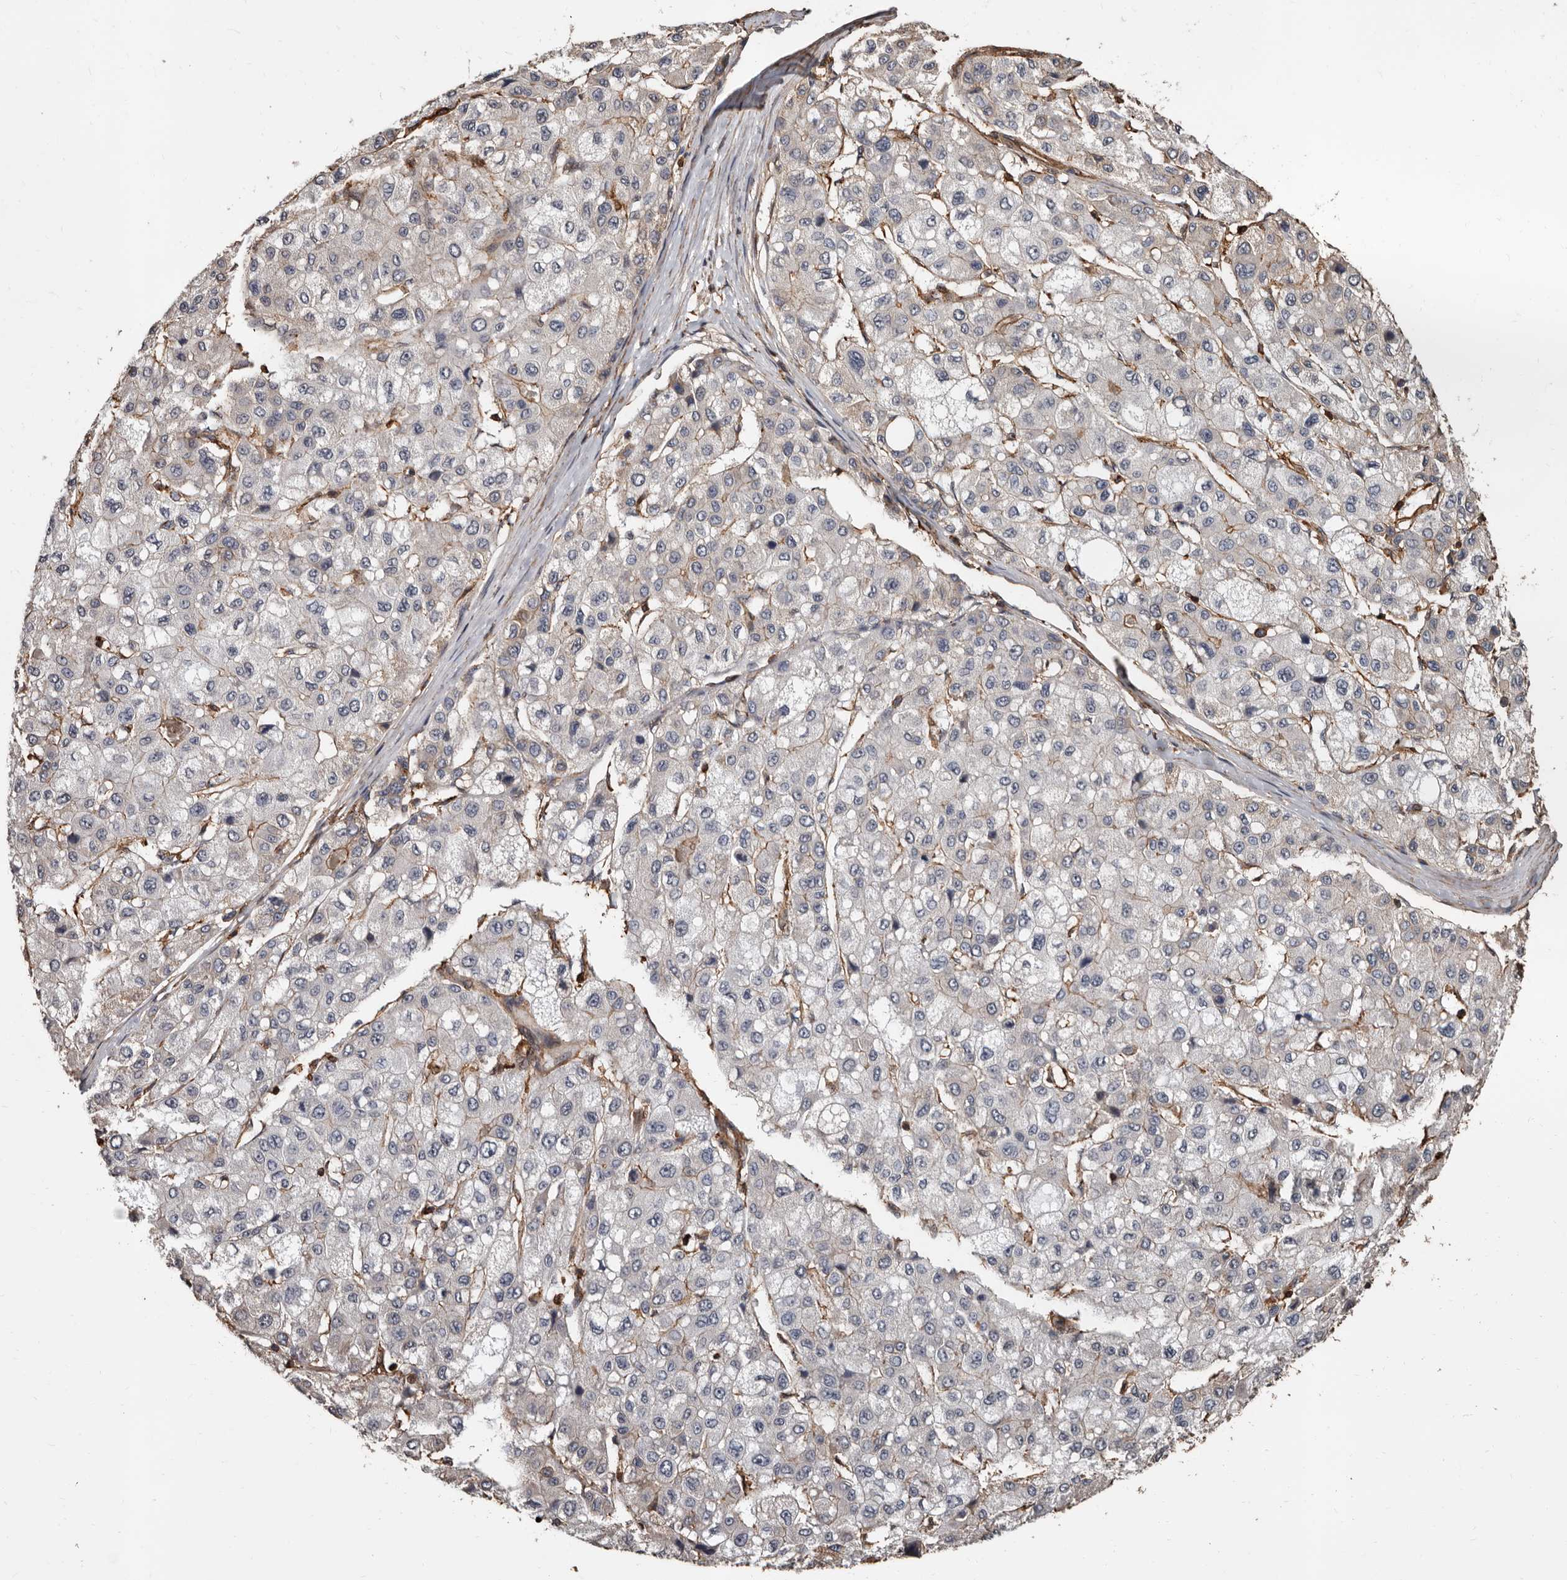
{"staining": {"intensity": "weak", "quantity": "25%-75%", "location": "cytoplasmic/membranous"}, "tissue": "liver cancer", "cell_type": "Tumor cells", "image_type": "cancer", "snomed": [{"axis": "morphology", "description": "Carcinoma, Hepatocellular, NOS"}, {"axis": "topography", "description": "Liver"}], "caption": "There is low levels of weak cytoplasmic/membranous positivity in tumor cells of liver hepatocellular carcinoma, as demonstrated by immunohistochemical staining (brown color).", "gene": "GSK3A", "patient": {"sex": "male", "age": 80}}